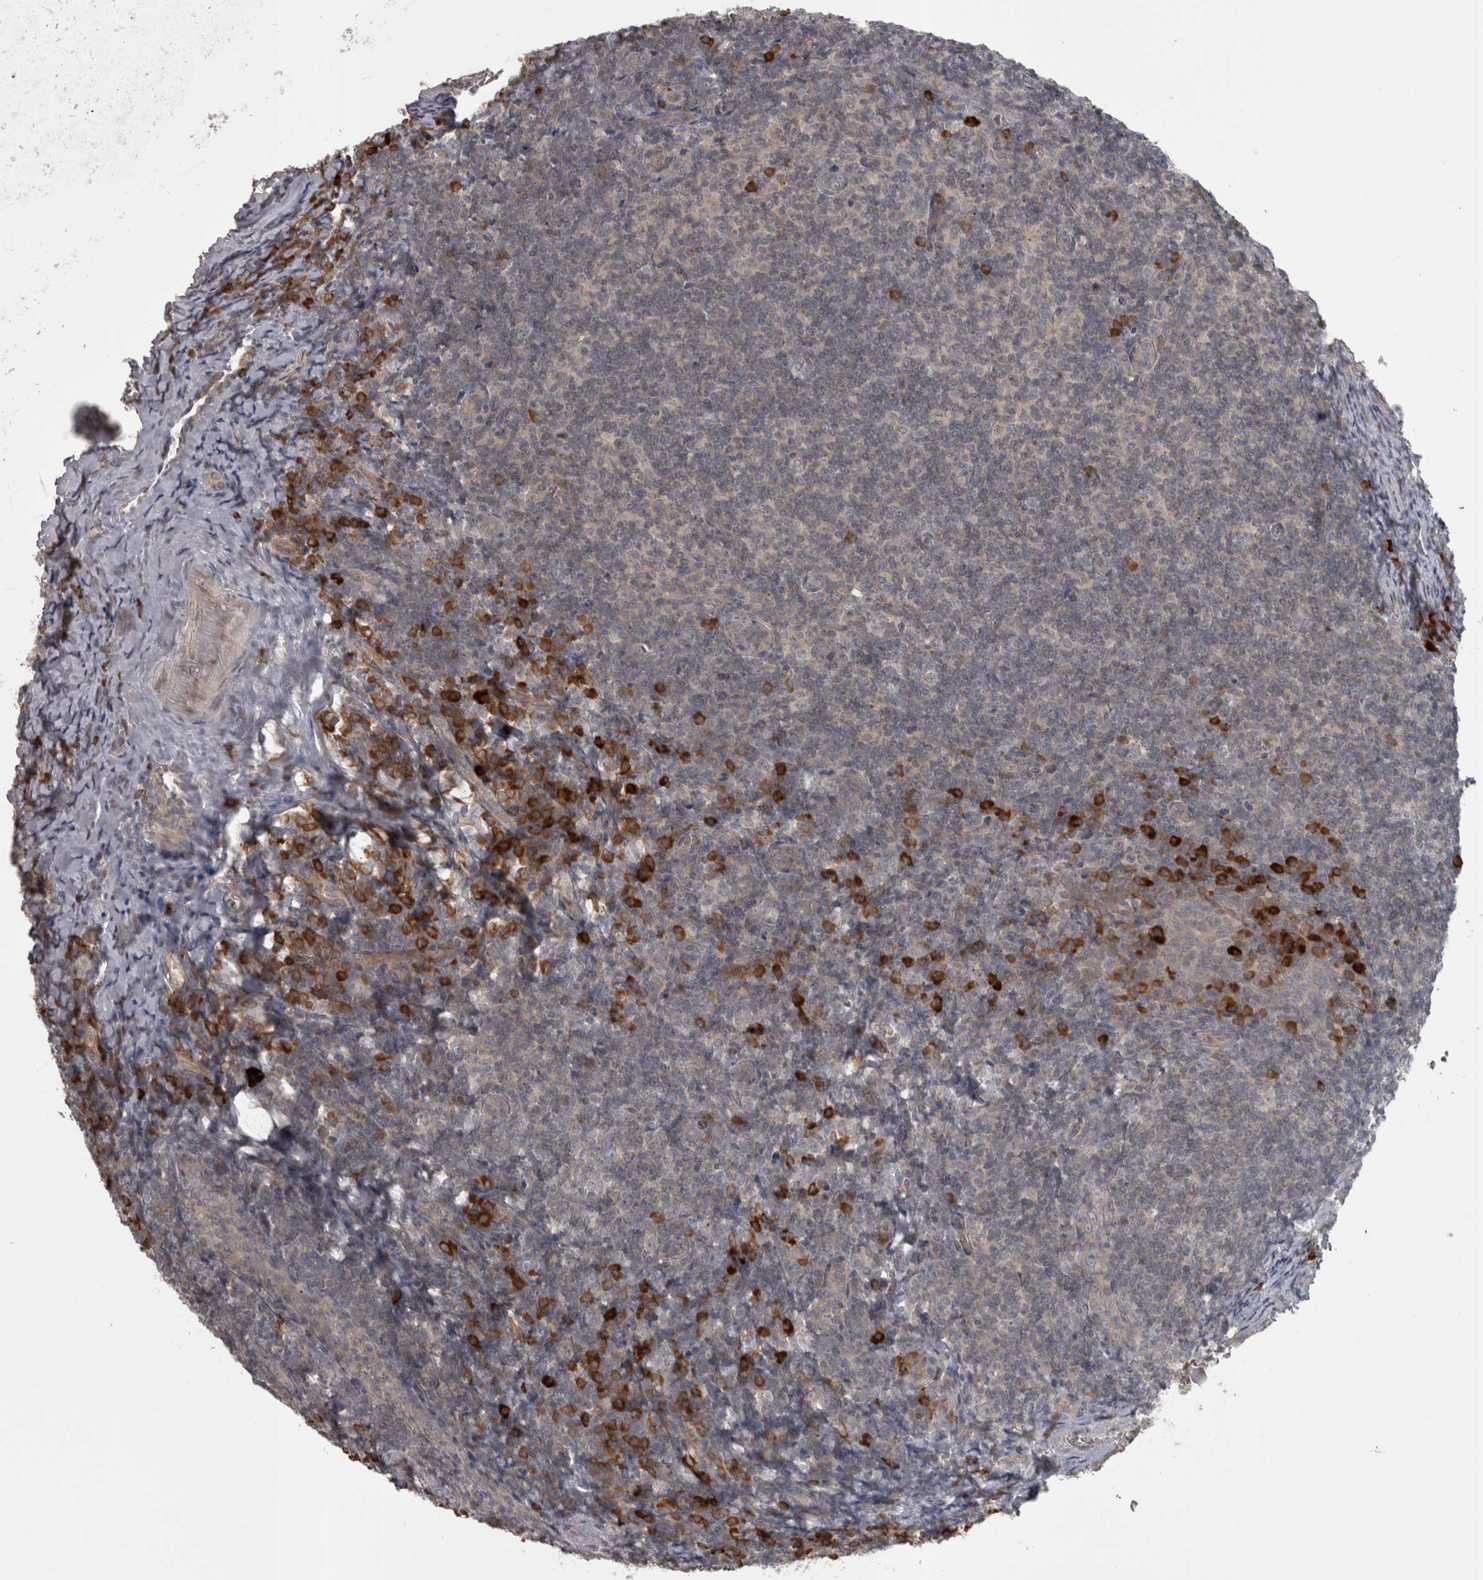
{"staining": {"intensity": "negative", "quantity": "none", "location": "none"}, "tissue": "tonsil", "cell_type": "Germinal center cells", "image_type": "normal", "snomed": [{"axis": "morphology", "description": "Normal tissue, NOS"}, {"axis": "topography", "description": "Tonsil"}], "caption": "A micrograph of tonsil stained for a protein displays no brown staining in germinal center cells. (DAB IHC, high magnification).", "gene": "SLCO5A1", "patient": {"sex": "male", "age": 37}}